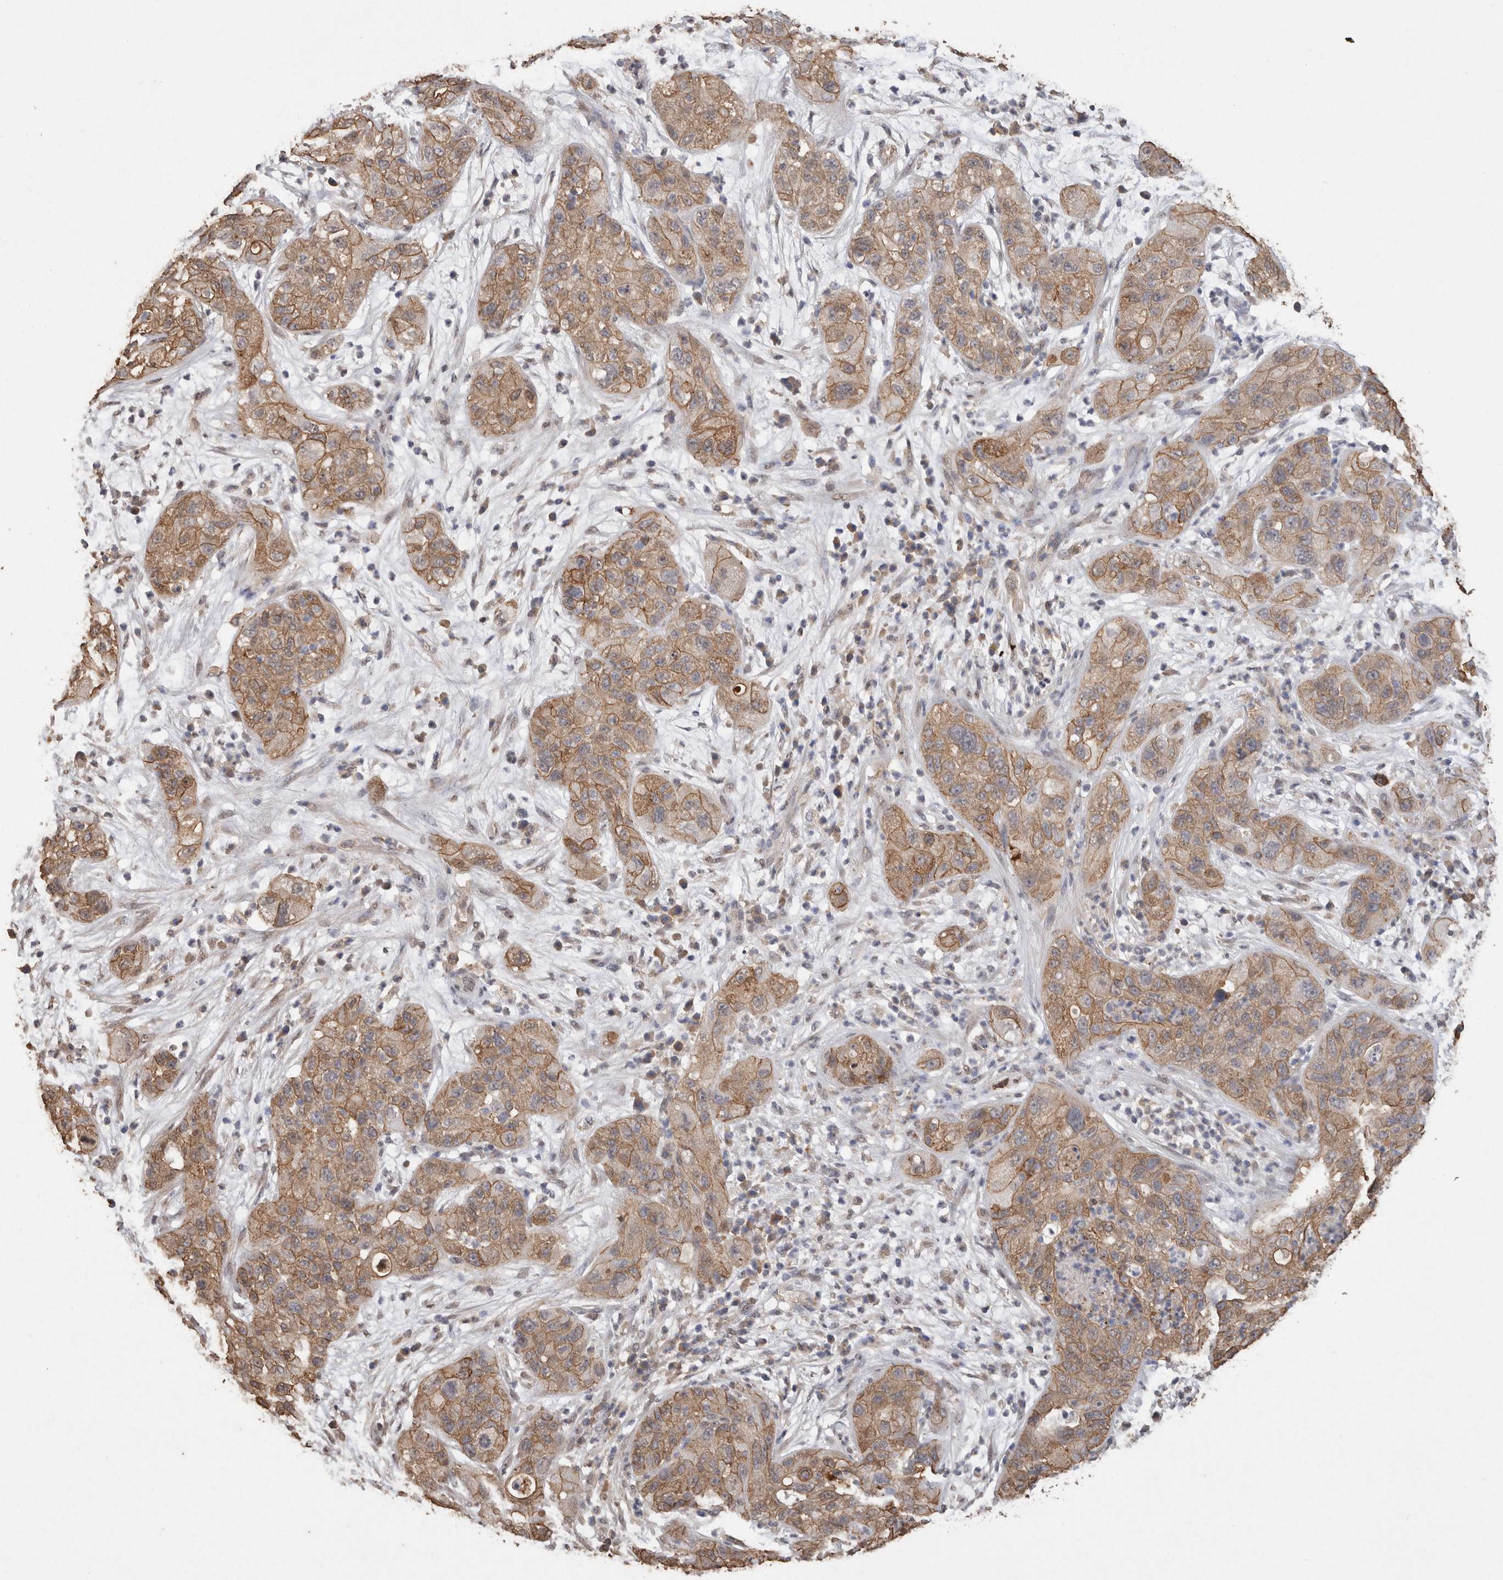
{"staining": {"intensity": "moderate", "quantity": ">75%", "location": "cytoplasmic/membranous"}, "tissue": "pancreatic cancer", "cell_type": "Tumor cells", "image_type": "cancer", "snomed": [{"axis": "morphology", "description": "Adenocarcinoma, NOS"}, {"axis": "topography", "description": "Pancreas"}], "caption": "Pancreatic cancer (adenocarcinoma) tissue displays moderate cytoplasmic/membranous positivity in approximately >75% of tumor cells, visualized by immunohistochemistry. The staining is performed using DAB brown chromogen to label protein expression. The nuclei are counter-stained blue using hematoxylin.", "gene": "S100A10", "patient": {"sex": "female", "age": 78}}